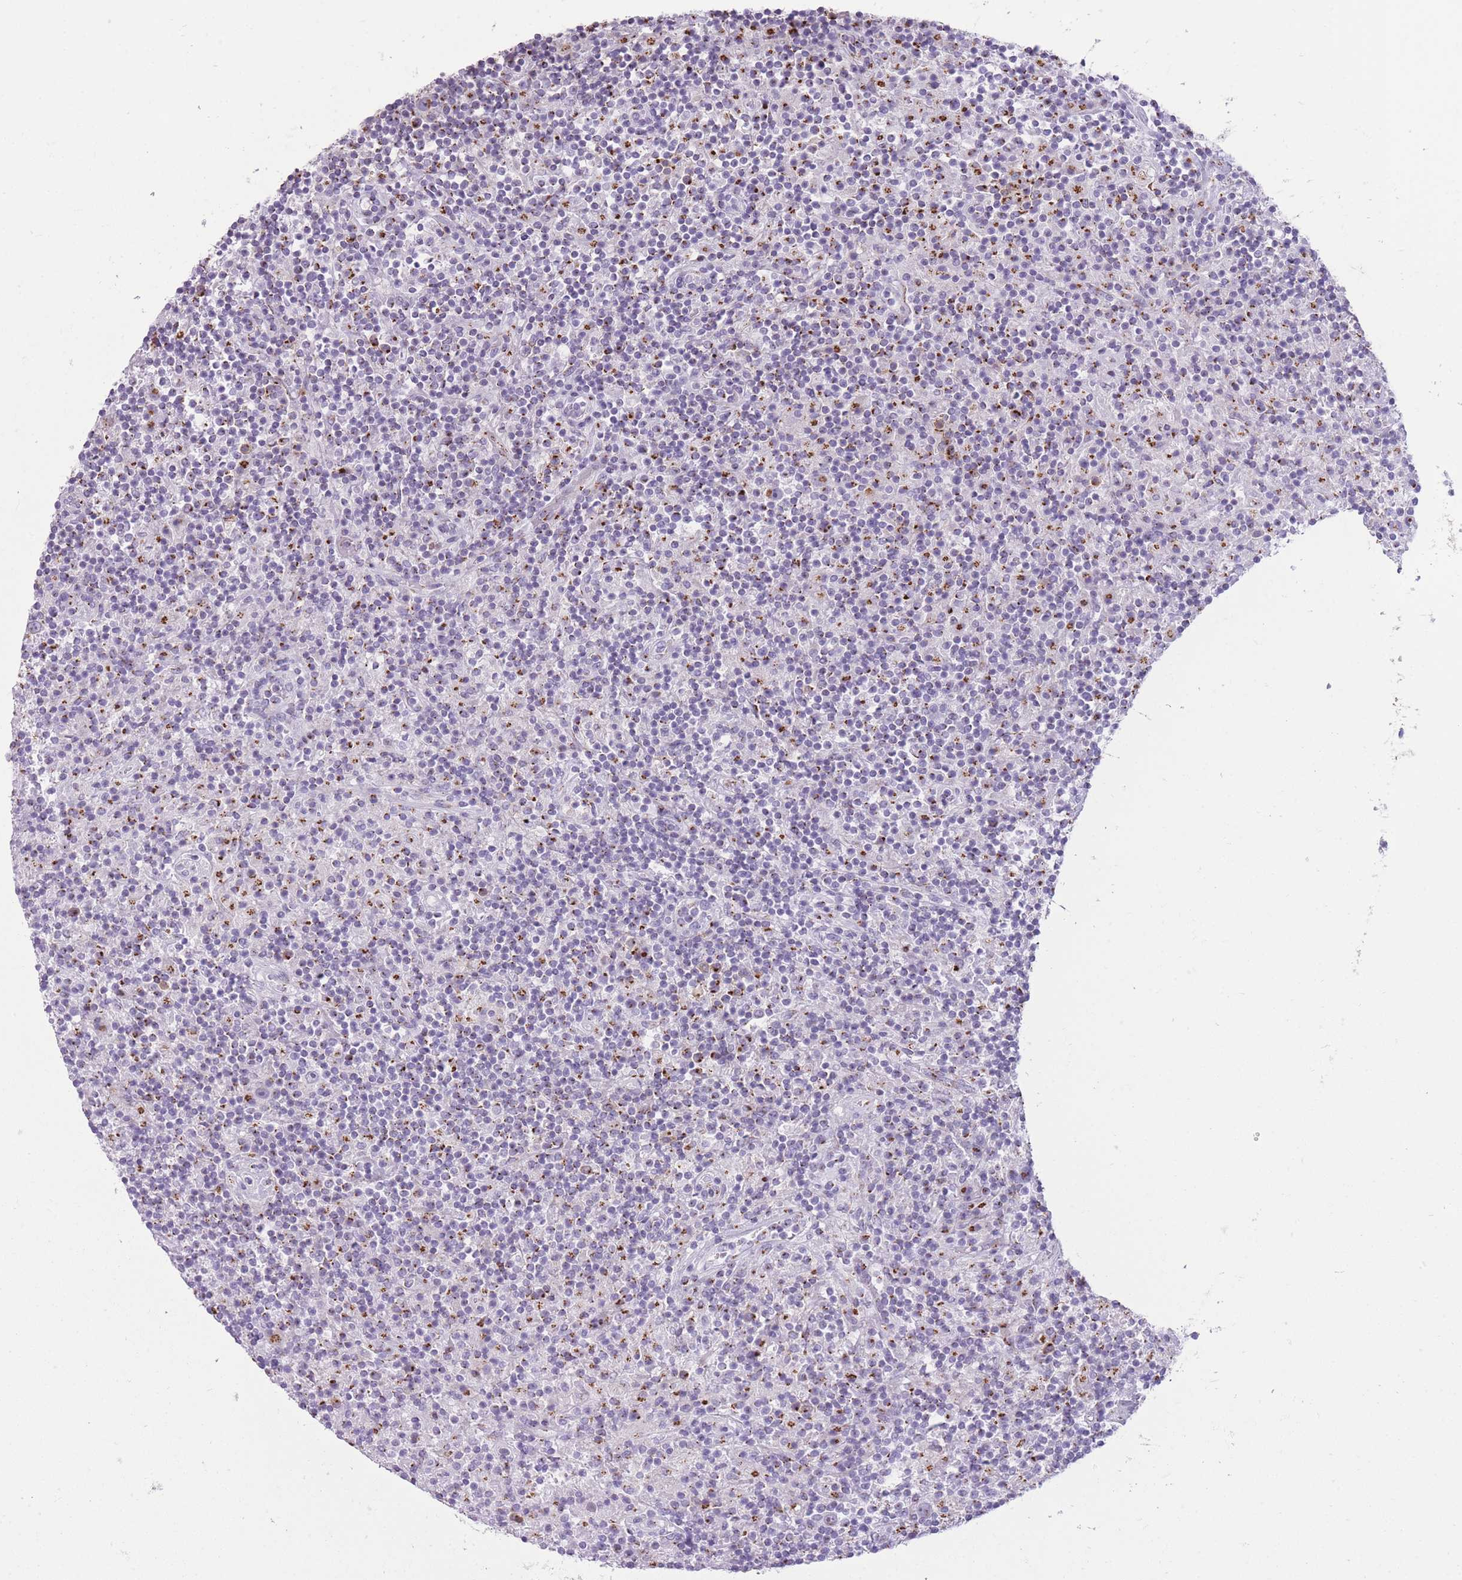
{"staining": {"intensity": "weak", "quantity": ">75%", "location": "cytoplasmic/membranous"}, "tissue": "lymphoma", "cell_type": "Tumor cells", "image_type": "cancer", "snomed": [{"axis": "morphology", "description": "Hodgkin's disease, NOS"}, {"axis": "topography", "description": "Lymph node"}], "caption": "The histopathology image shows immunohistochemical staining of lymphoma. There is weak cytoplasmic/membranous positivity is appreciated in approximately >75% of tumor cells. (DAB (3,3'-diaminobenzidine) IHC, brown staining for protein, blue staining for nuclei).", "gene": "B4GALT2", "patient": {"sex": "male", "age": 70}}